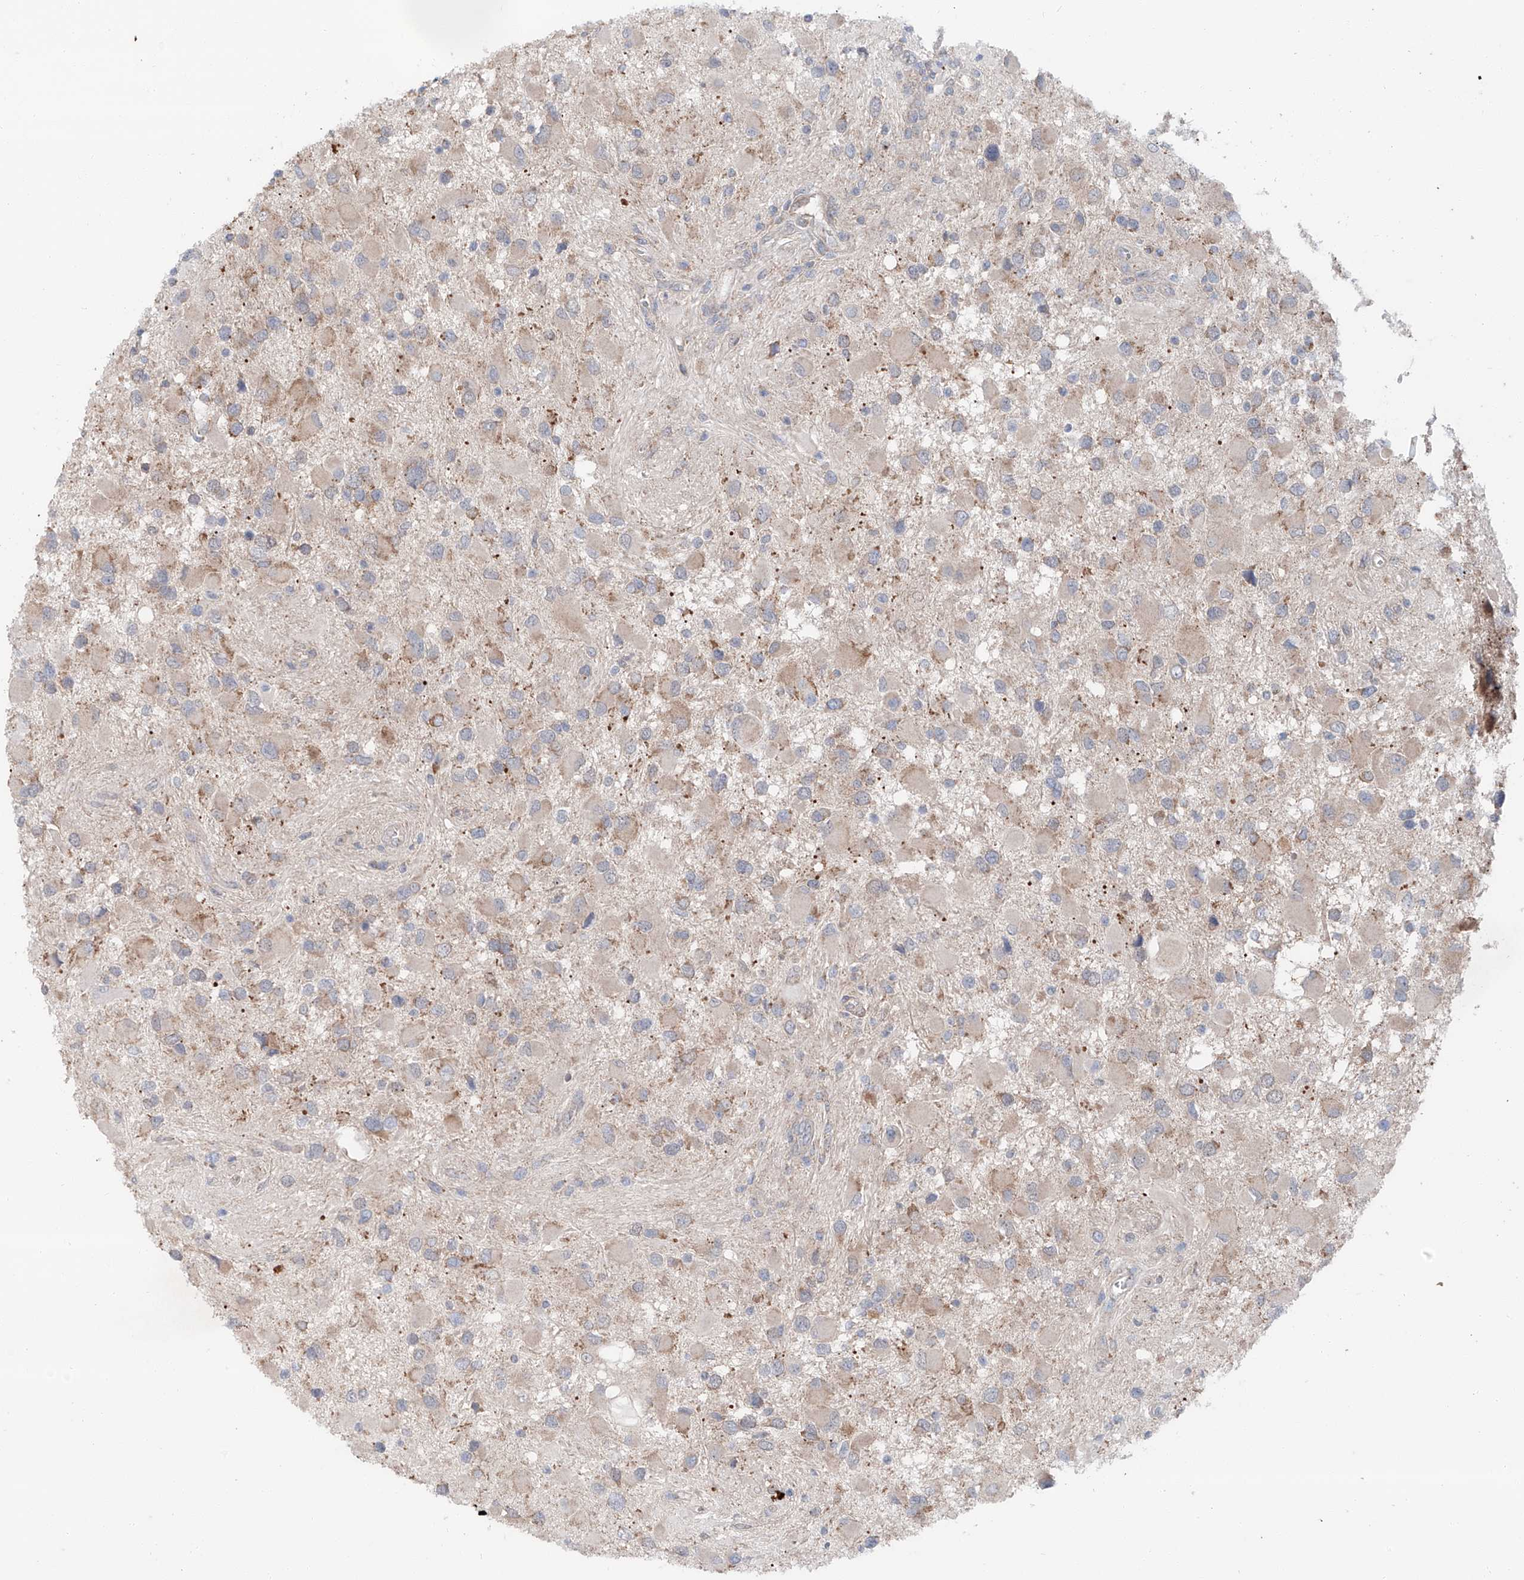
{"staining": {"intensity": "weak", "quantity": "<25%", "location": "cytoplasmic/membranous"}, "tissue": "glioma", "cell_type": "Tumor cells", "image_type": "cancer", "snomed": [{"axis": "morphology", "description": "Glioma, malignant, High grade"}, {"axis": "topography", "description": "Brain"}], "caption": "Immunohistochemistry (IHC) of human malignant glioma (high-grade) shows no positivity in tumor cells.", "gene": "SIX4", "patient": {"sex": "male", "age": 53}}